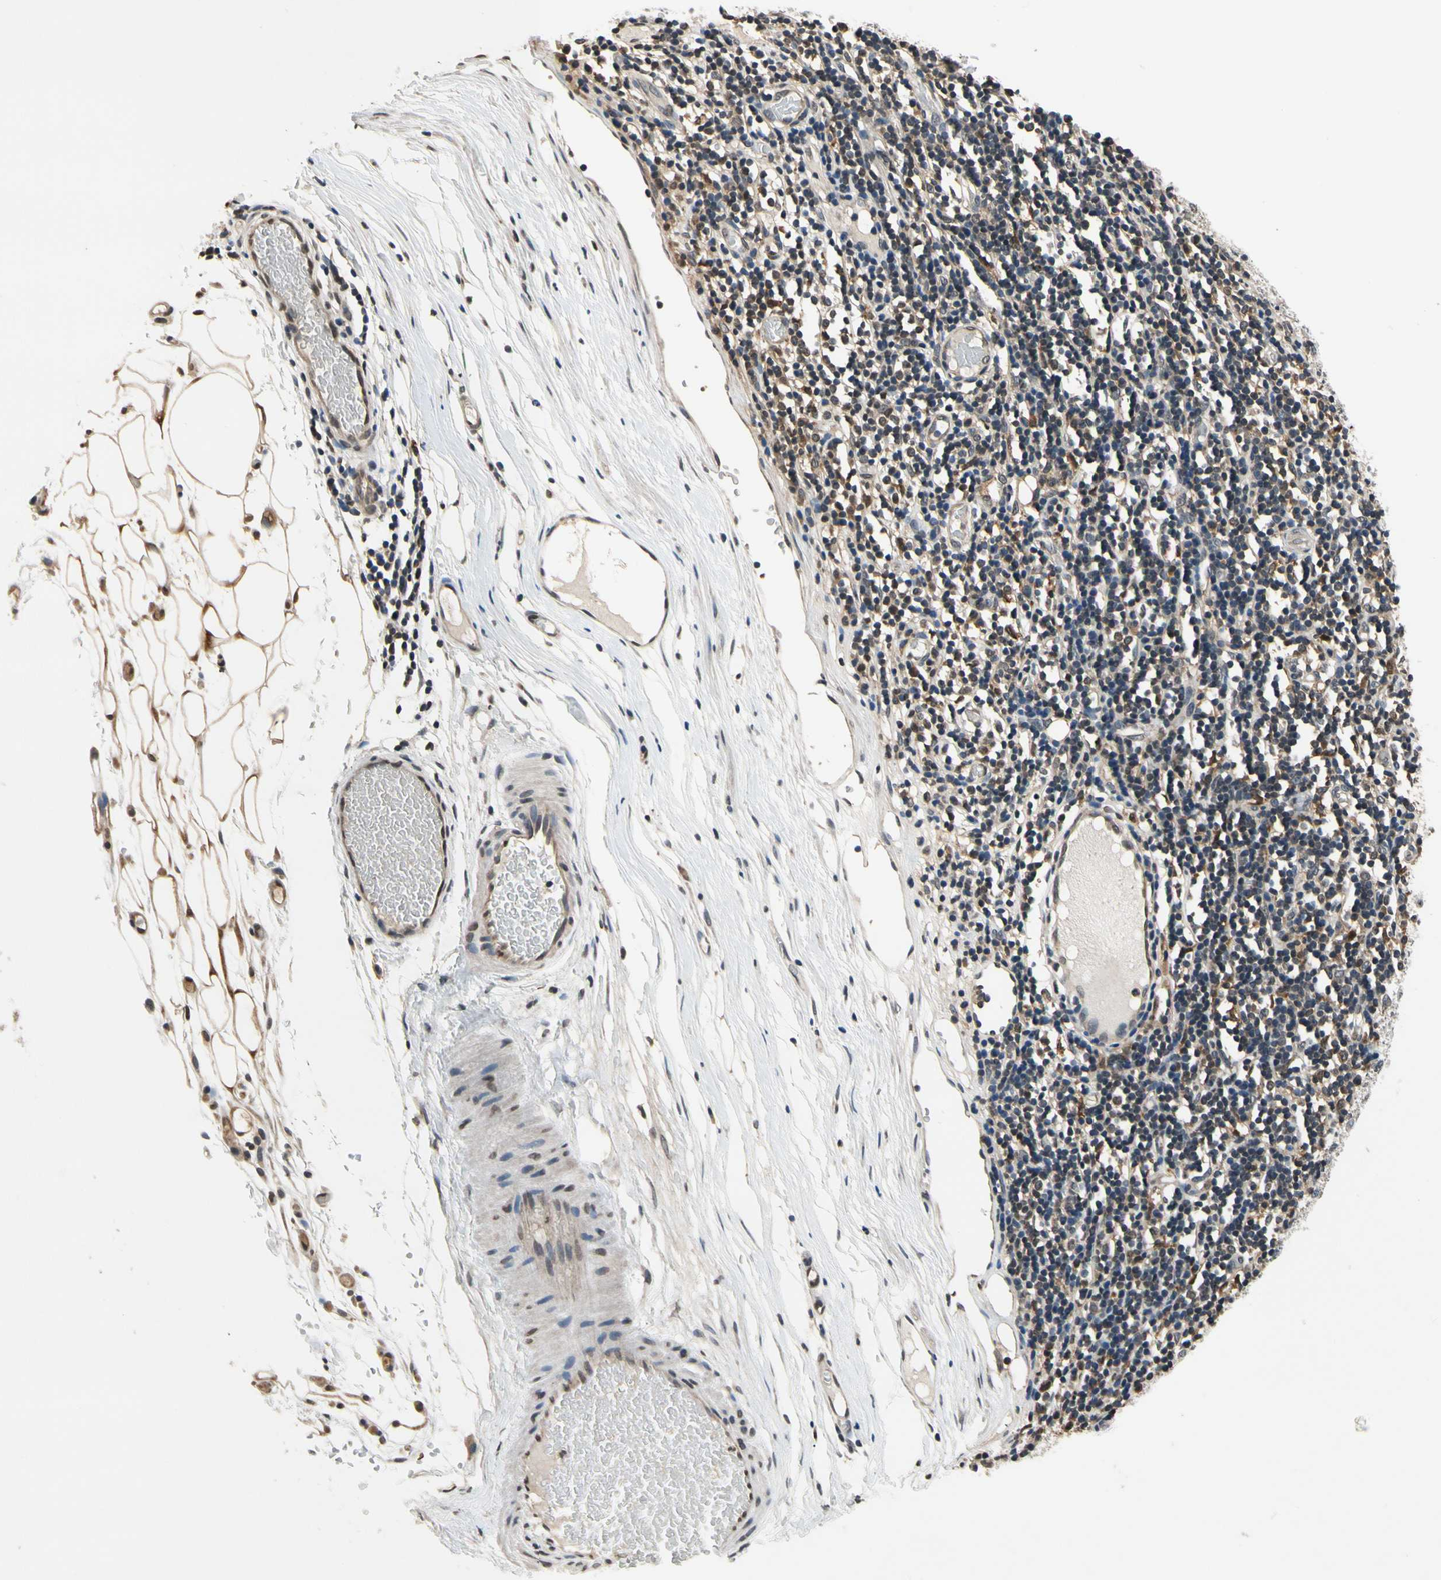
{"staining": {"intensity": "moderate", "quantity": ">75%", "location": "cytoplasmic/membranous"}, "tissue": "melanoma", "cell_type": "Tumor cells", "image_type": "cancer", "snomed": [{"axis": "morphology", "description": "Malignant melanoma, Metastatic site"}, {"axis": "topography", "description": "Lymph node"}], "caption": "High-magnification brightfield microscopy of malignant melanoma (metastatic site) stained with DAB (3,3'-diaminobenzidine) (brown) and counterstained with hematoxylin (blue). tumor cells exhibit moderate cytoplasmic/membranous staining is seen in about>75% of cells.", "gene": "GCLC", "patient": {"sex": "male", "age": 61}}